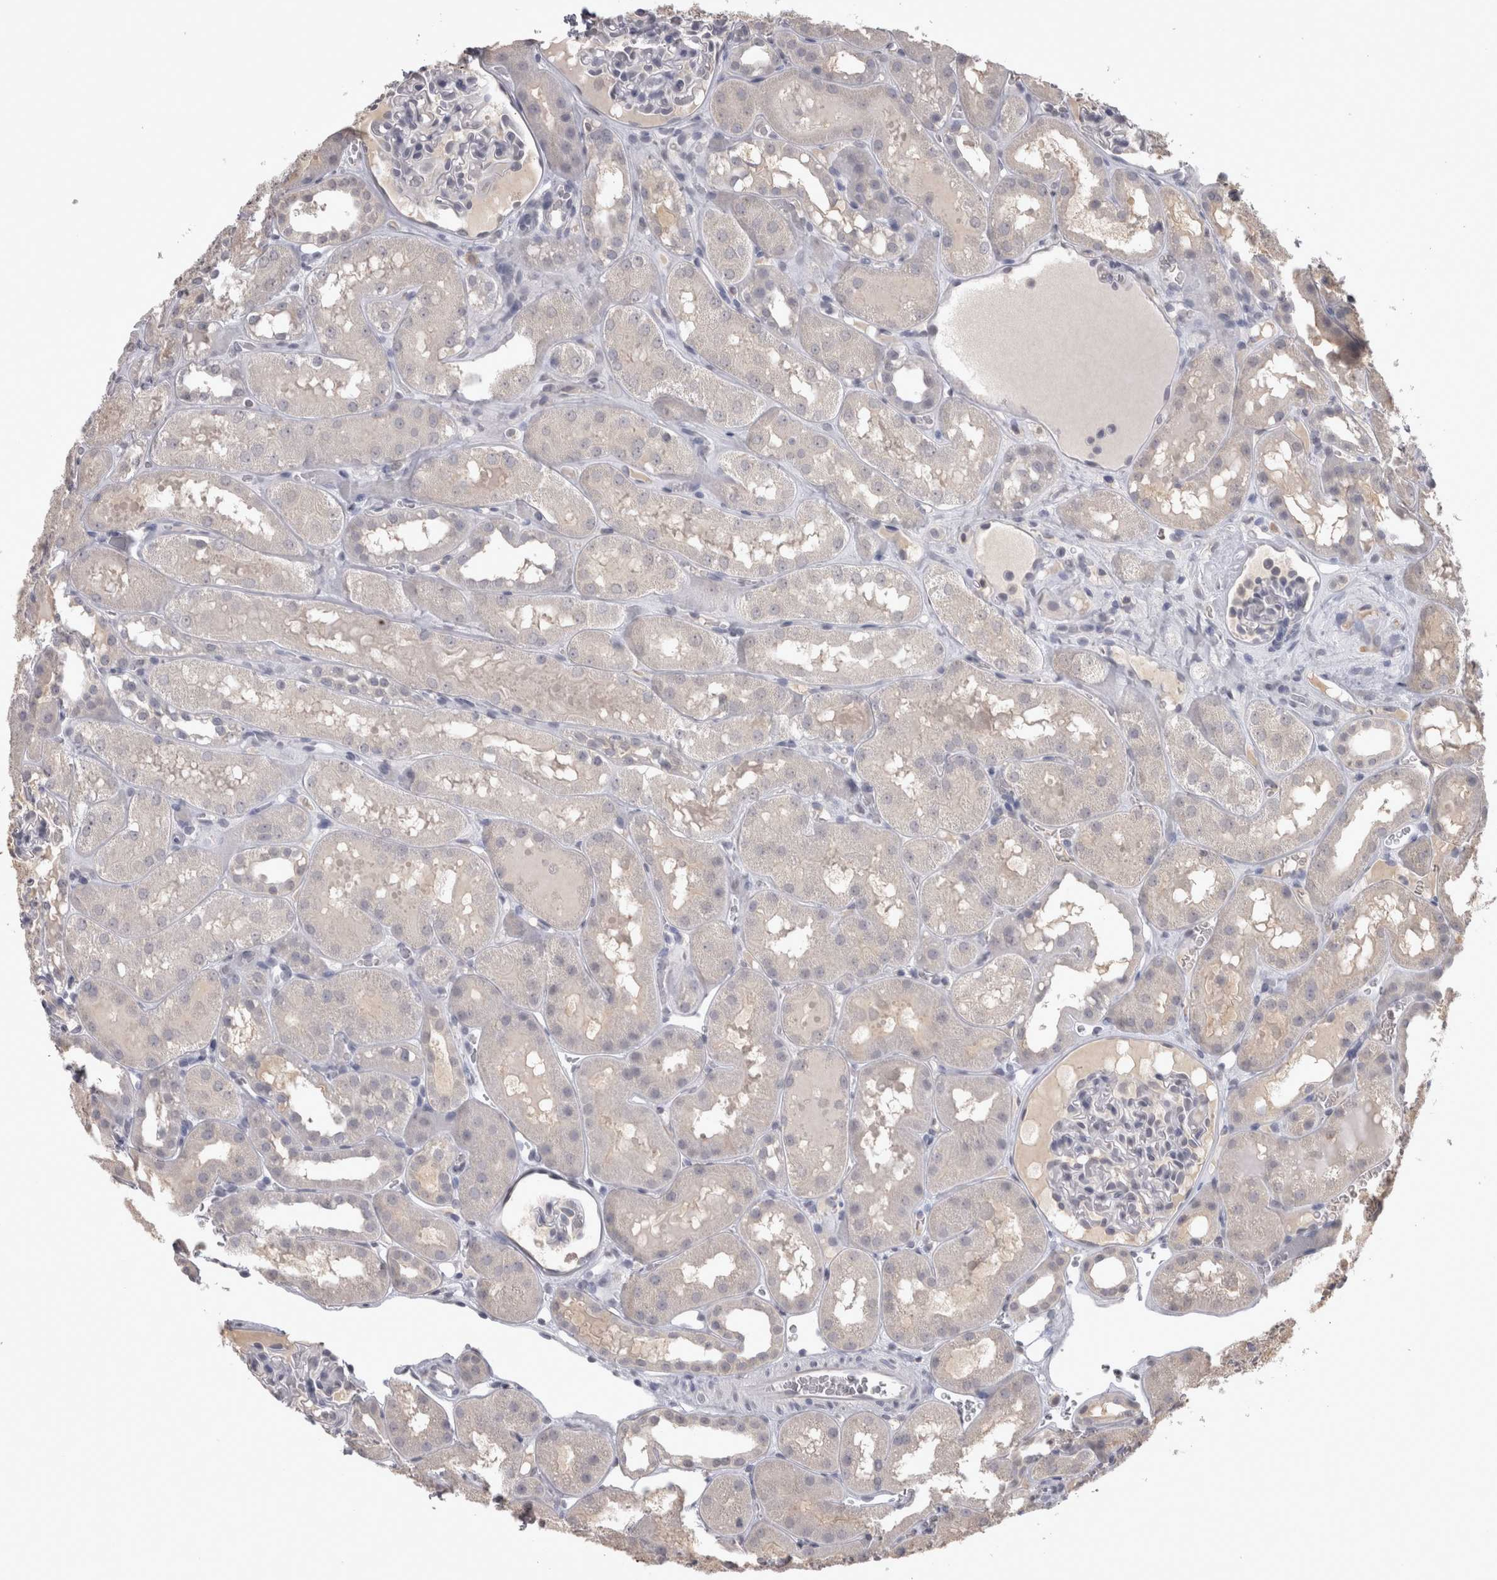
{"staining": {"intensity": "negative", "quantity": "none", "location": "none"}, "tissue": "kidney", "cell_type": "Cells in glomeruli", "image_type": "normal", "snomed": [{"axis": "morphology", "description": "Normal tissue, NOS"}, {"axis": "topography", "description": "Kidney"}, {"axis": "topography", "description": "Urinary bladder"}], "caption": "Immunohistochemical staining of benign human kidney shows no significant expression in cells in glomeruli. (IHC, brightfield microscopy, high magnification).", "gene": "LAX1", "patient": {"sex": "male", "age": 16}}